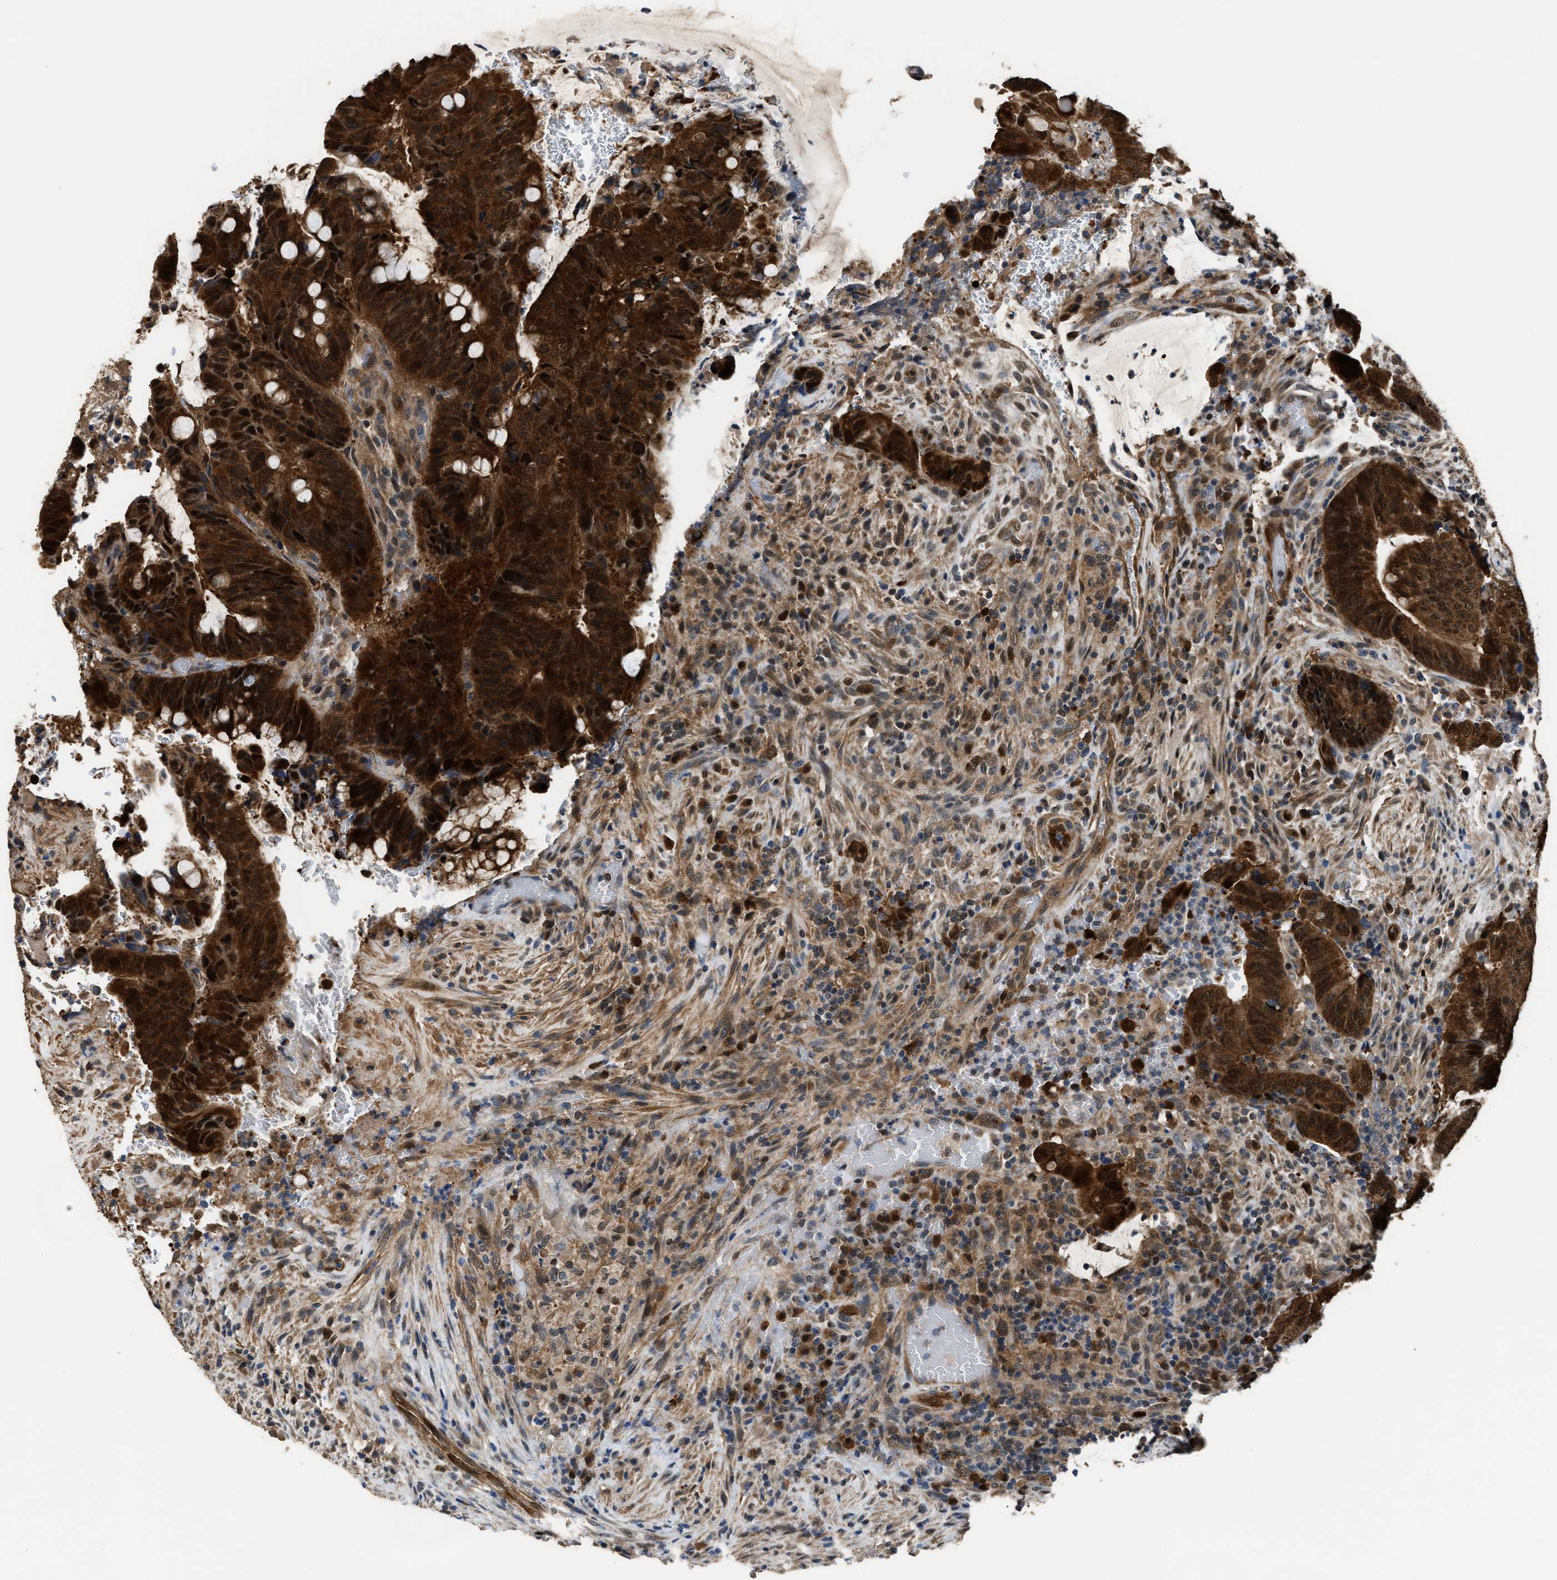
{"staining": {"intensity": "strong", "quantity": ">75%", "location": "cytoplasmic/membranous,nuclear"}, "tissue": "colorectal cancer", "cell_type": "Tumor cells", "image_type": "cancer", "snomed": [{"axis": "morphology", "description": "Normal tissue, NOS"}, {"axis": "morphology", "description": "Adenocarcinoma, NOS"}, {"axis": "topography", "description": "Rectum"}, {"axis": "topography", "description": "Peripheral nerve tissue"}], "caption": "Protein analysis of colorectal cancer tissue demonstrates strong cytoplasmic/membranous and nuclear staining in about >75% of tumor cells. Using DAB (brown) and hematoxylin (blue) stains, captured at high magnification using brightfield microscopy.", "gene": "PPA1", "patient": {"sex": "male", "age": 92}}